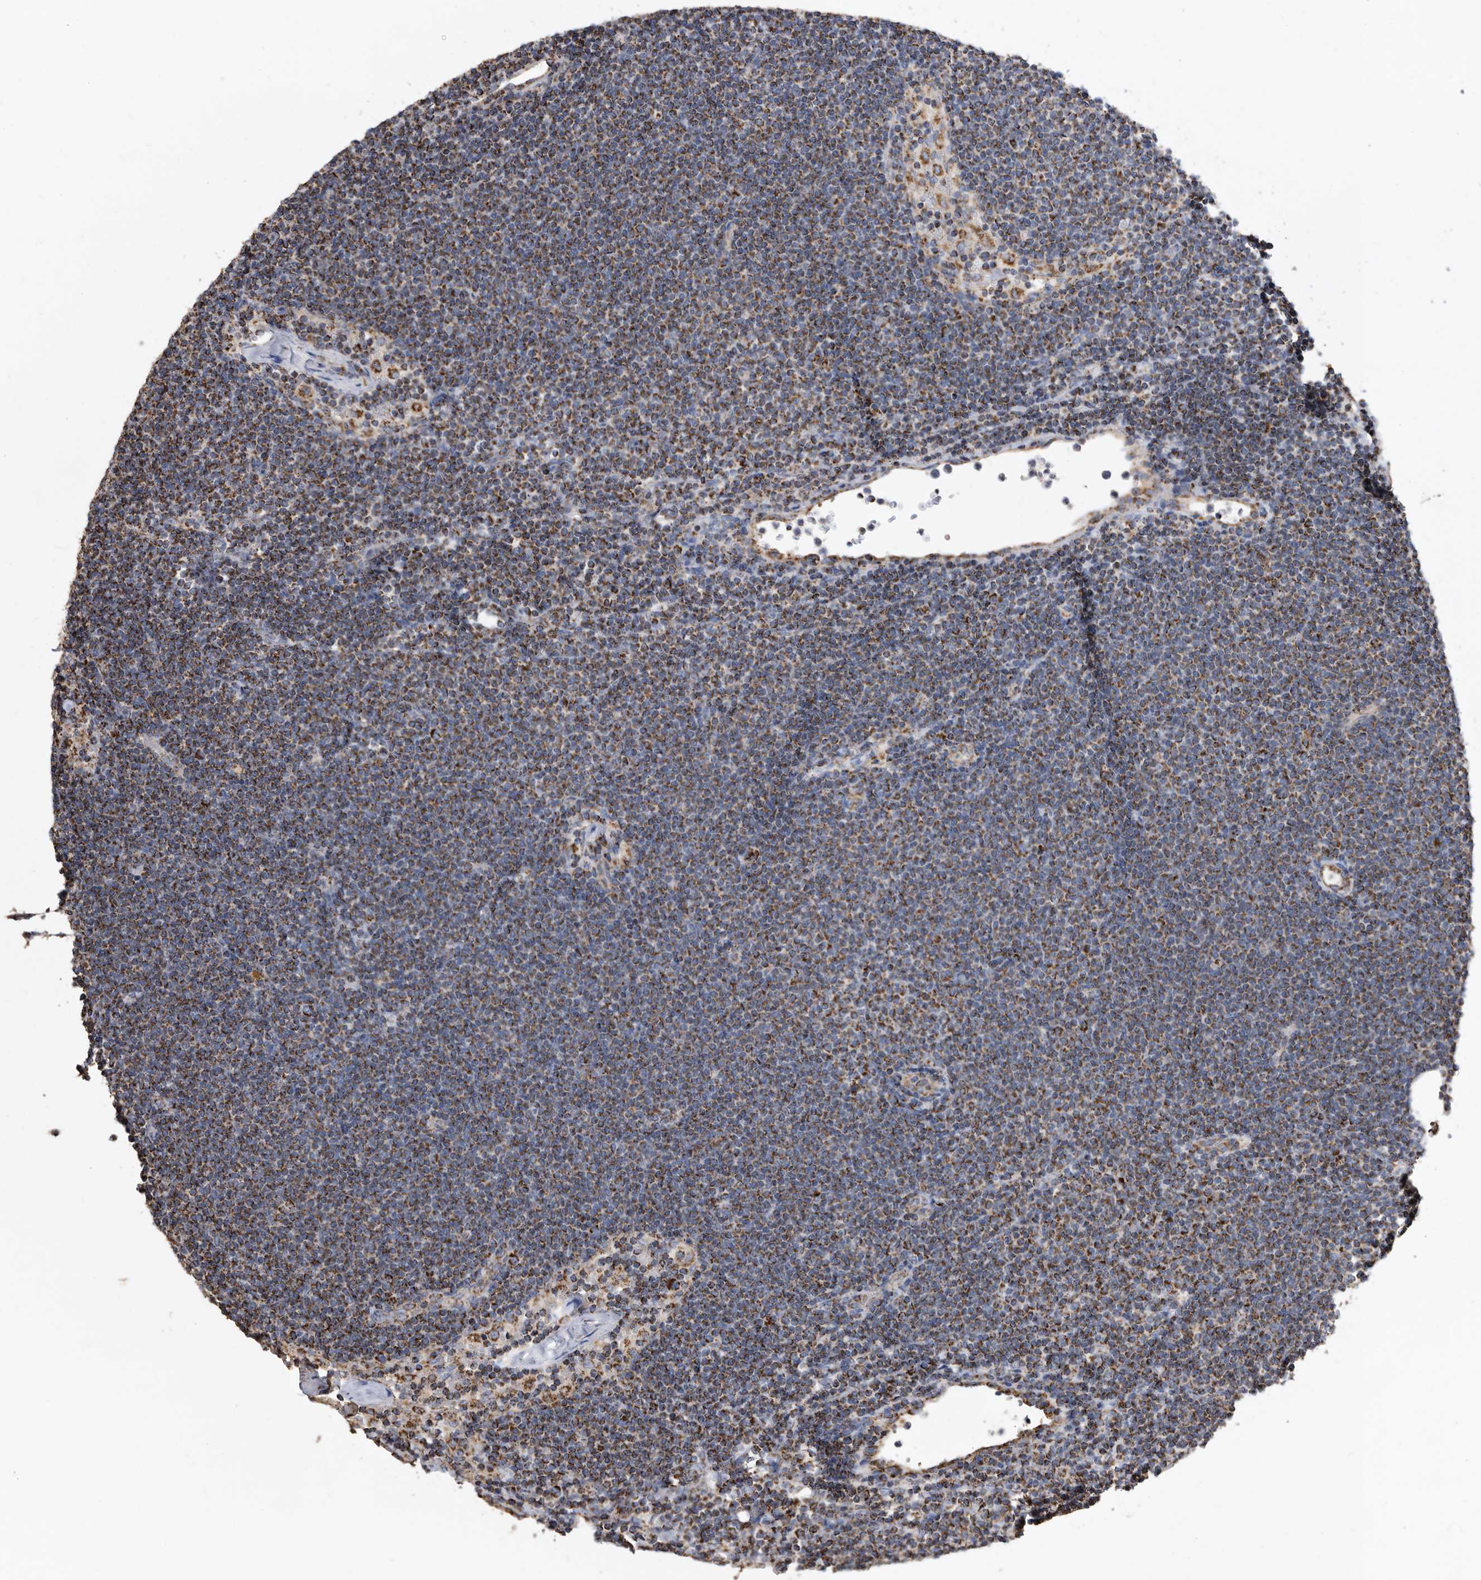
{"staining": {"intensity": "strong", "quantity": ">75%", "location": "cytoplasmic/membranous"}, "tissue": "lymphoma", "cell_type": "Tumor cells", "image_type": "cancer", "snomed": [{"axis": "morphology", "description": "Malignant lymphoma, non-Hodgkin's type, Low grade"}, {"axis": "topography", "description": "Lymph node"}], "caption": "This image demonstrates IHC staining of human lymphoma, with high strong cytoplasmic/membranous positivity in about >75% of tumor cells.", "gene": "WFDC1", "patient": {"sex": "female", "age": 53}}